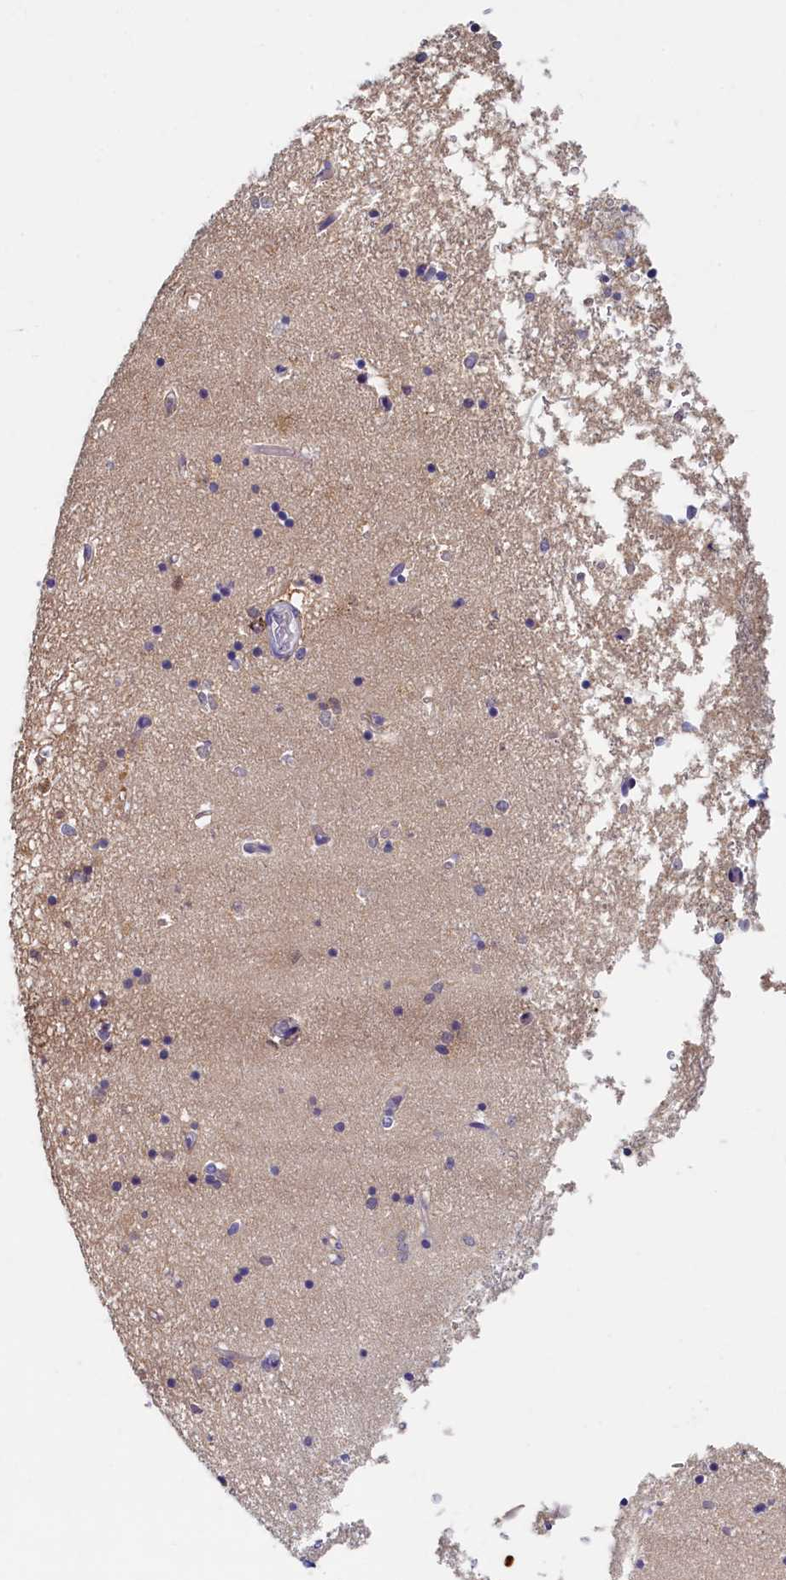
{"staining": {"intensity": "negative", "quantity": "none", "location": "none"}, "tissue": "hippocampus", "cell_type": "Glial cells", "image_type": "normal", "snomed": [{"axis": "morphology", "description": "Normal tissue, NOS"}, {"axis": "topography", "description": "Hippocampus"}], "caption": "A high-resolution photomicrograph shows immunohistochemistry (IHC) staining of benign hippocampus, which exhibits no significant positivity in glial cells.", "gene": "TIMM8B", "patient": {"sex": "male", "age": 70}}